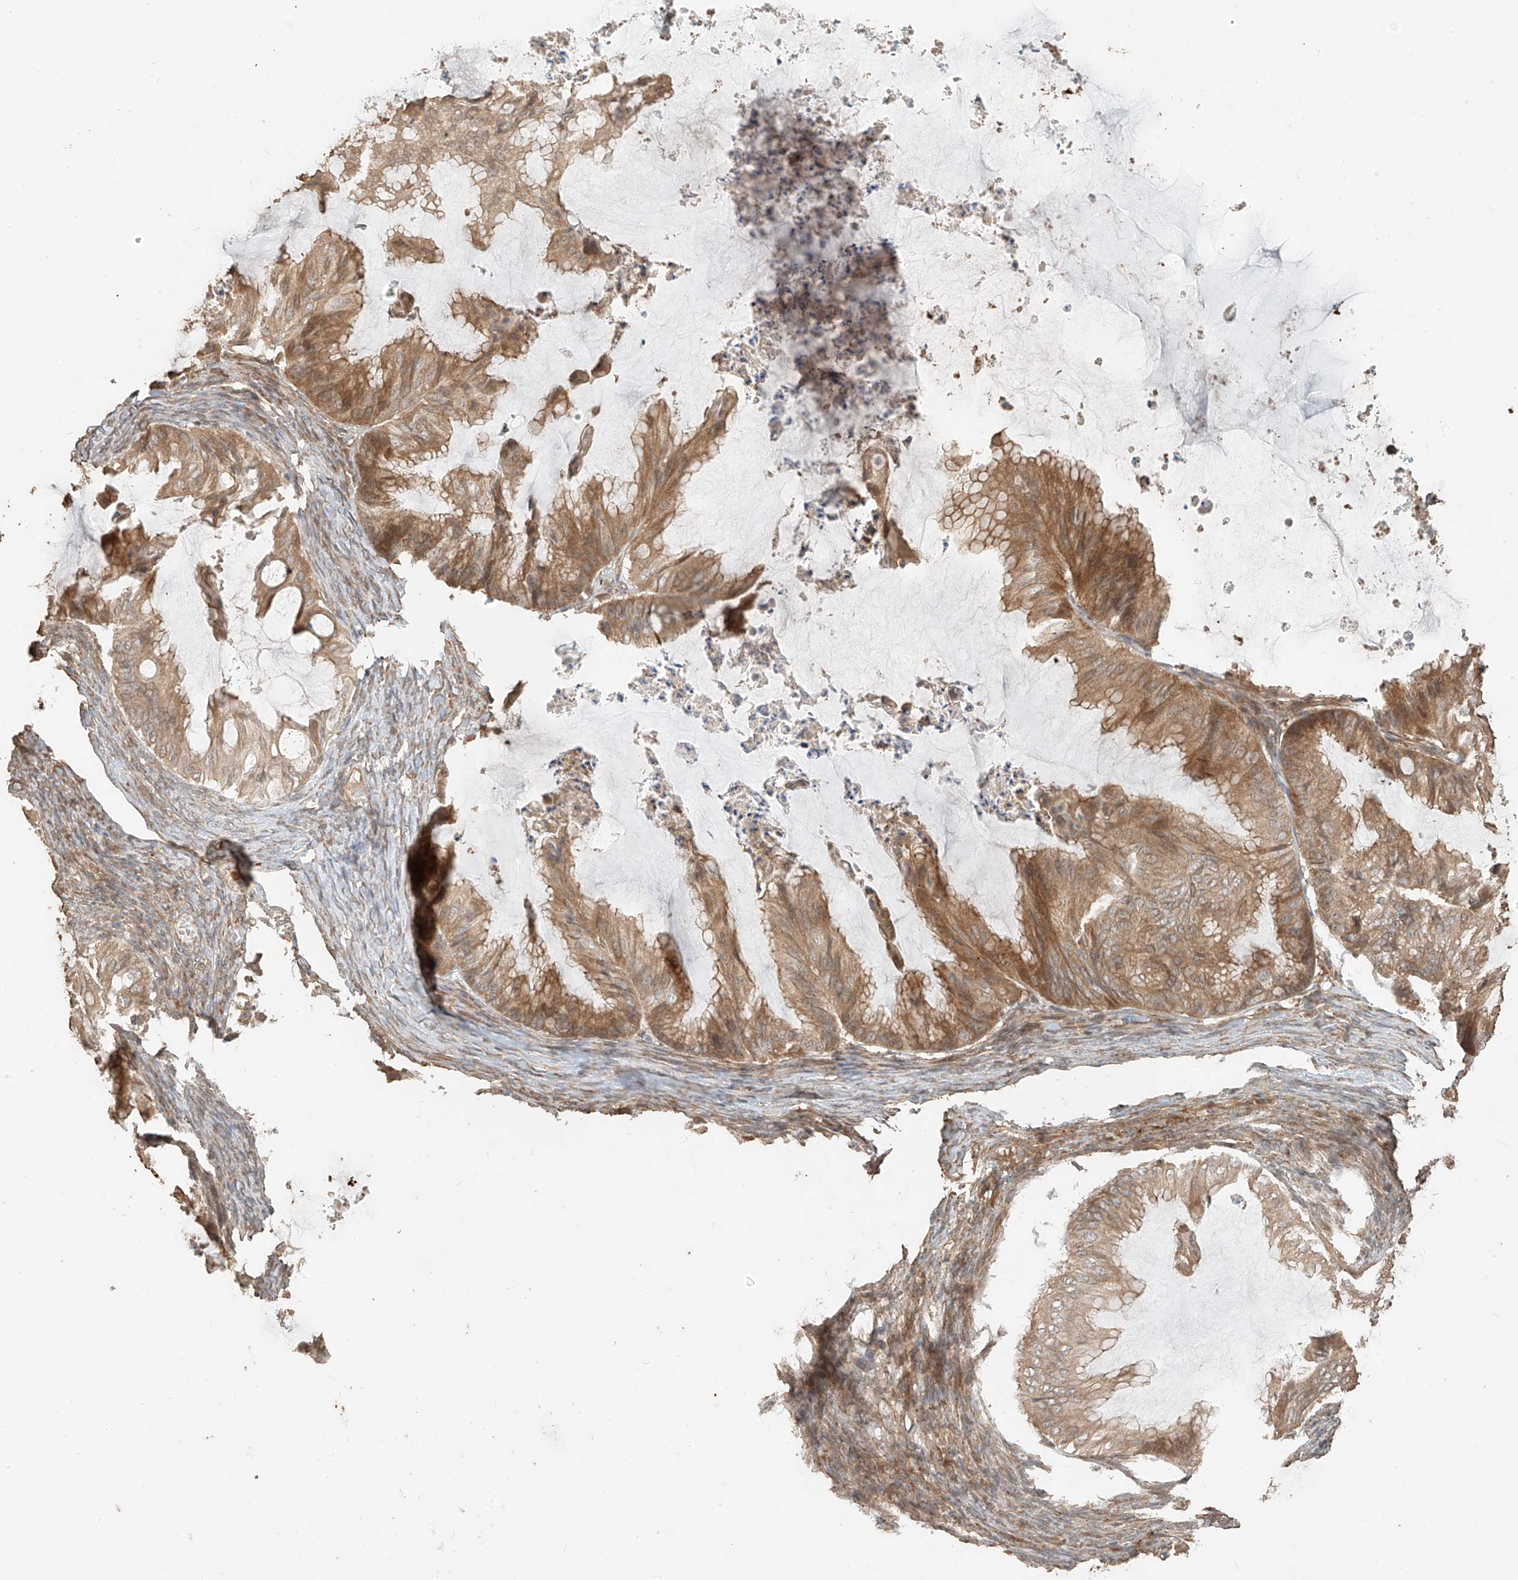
{"staining": {"intensity": "moderate", "quantity": ">75%", "location": "cytoplasmic/membranous"}, "tissue": "ovarian cancer", "cell_type": "Tumor cells", "image_type": "cancer", "snomed": [{"axis": "morphology", "description": "Cystadenocarcinoma, mucinous, NOS"}, {"axis": "topography", "description": "Ovary"}], "caption": "The photomicrograph shows immunohistochemical staining of ovarian cancer. There is moderate cytoplasmic/membranous positivity is present in about >75% of tumor cells. (Brightfield microscopy of DAB IHC at high magnification).", "gene": "ANKZF1", "patient": {"sex": "female", "age": 71}}